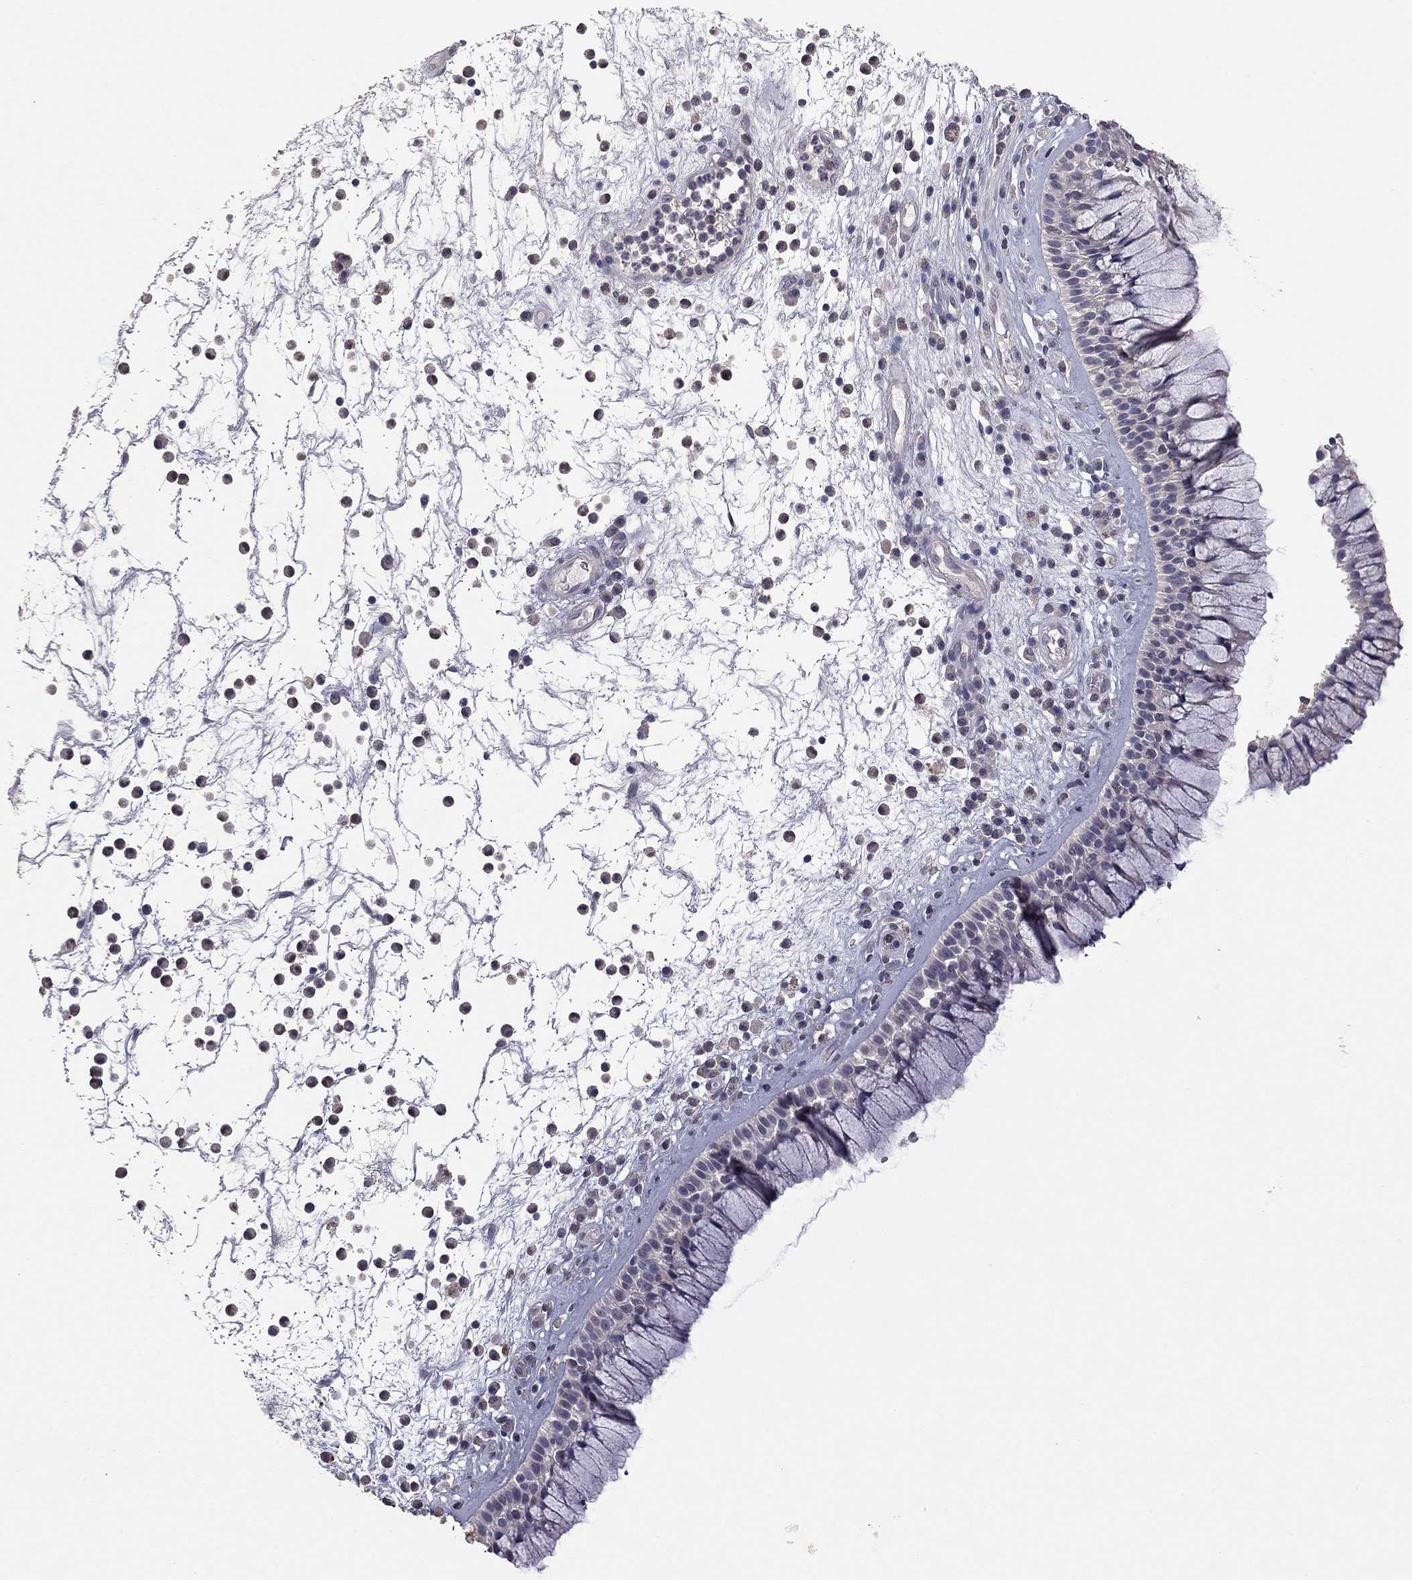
{"staining": {"intensity": "negative", "quantity": "none", "location": "none"}, "tissue": "nasopharynx", "cell_type": "Respiratory epithelial cells", "image_type": "normal", "snomed": [{"axis": "morphology", "description": "Normal tissue, NOS"}, {"axis": "topography", "description": "Nasopharynx"}], "caption": "Micrograph shows no protein expression in respiratory epithelial cells of normal nasopharynx. (DAB (3,3'-diaminobenzidine) immunohistochemistry (IHC), high magnification).", "gene": "SYT12", "patient": {"sex": "male", "age": 77}}